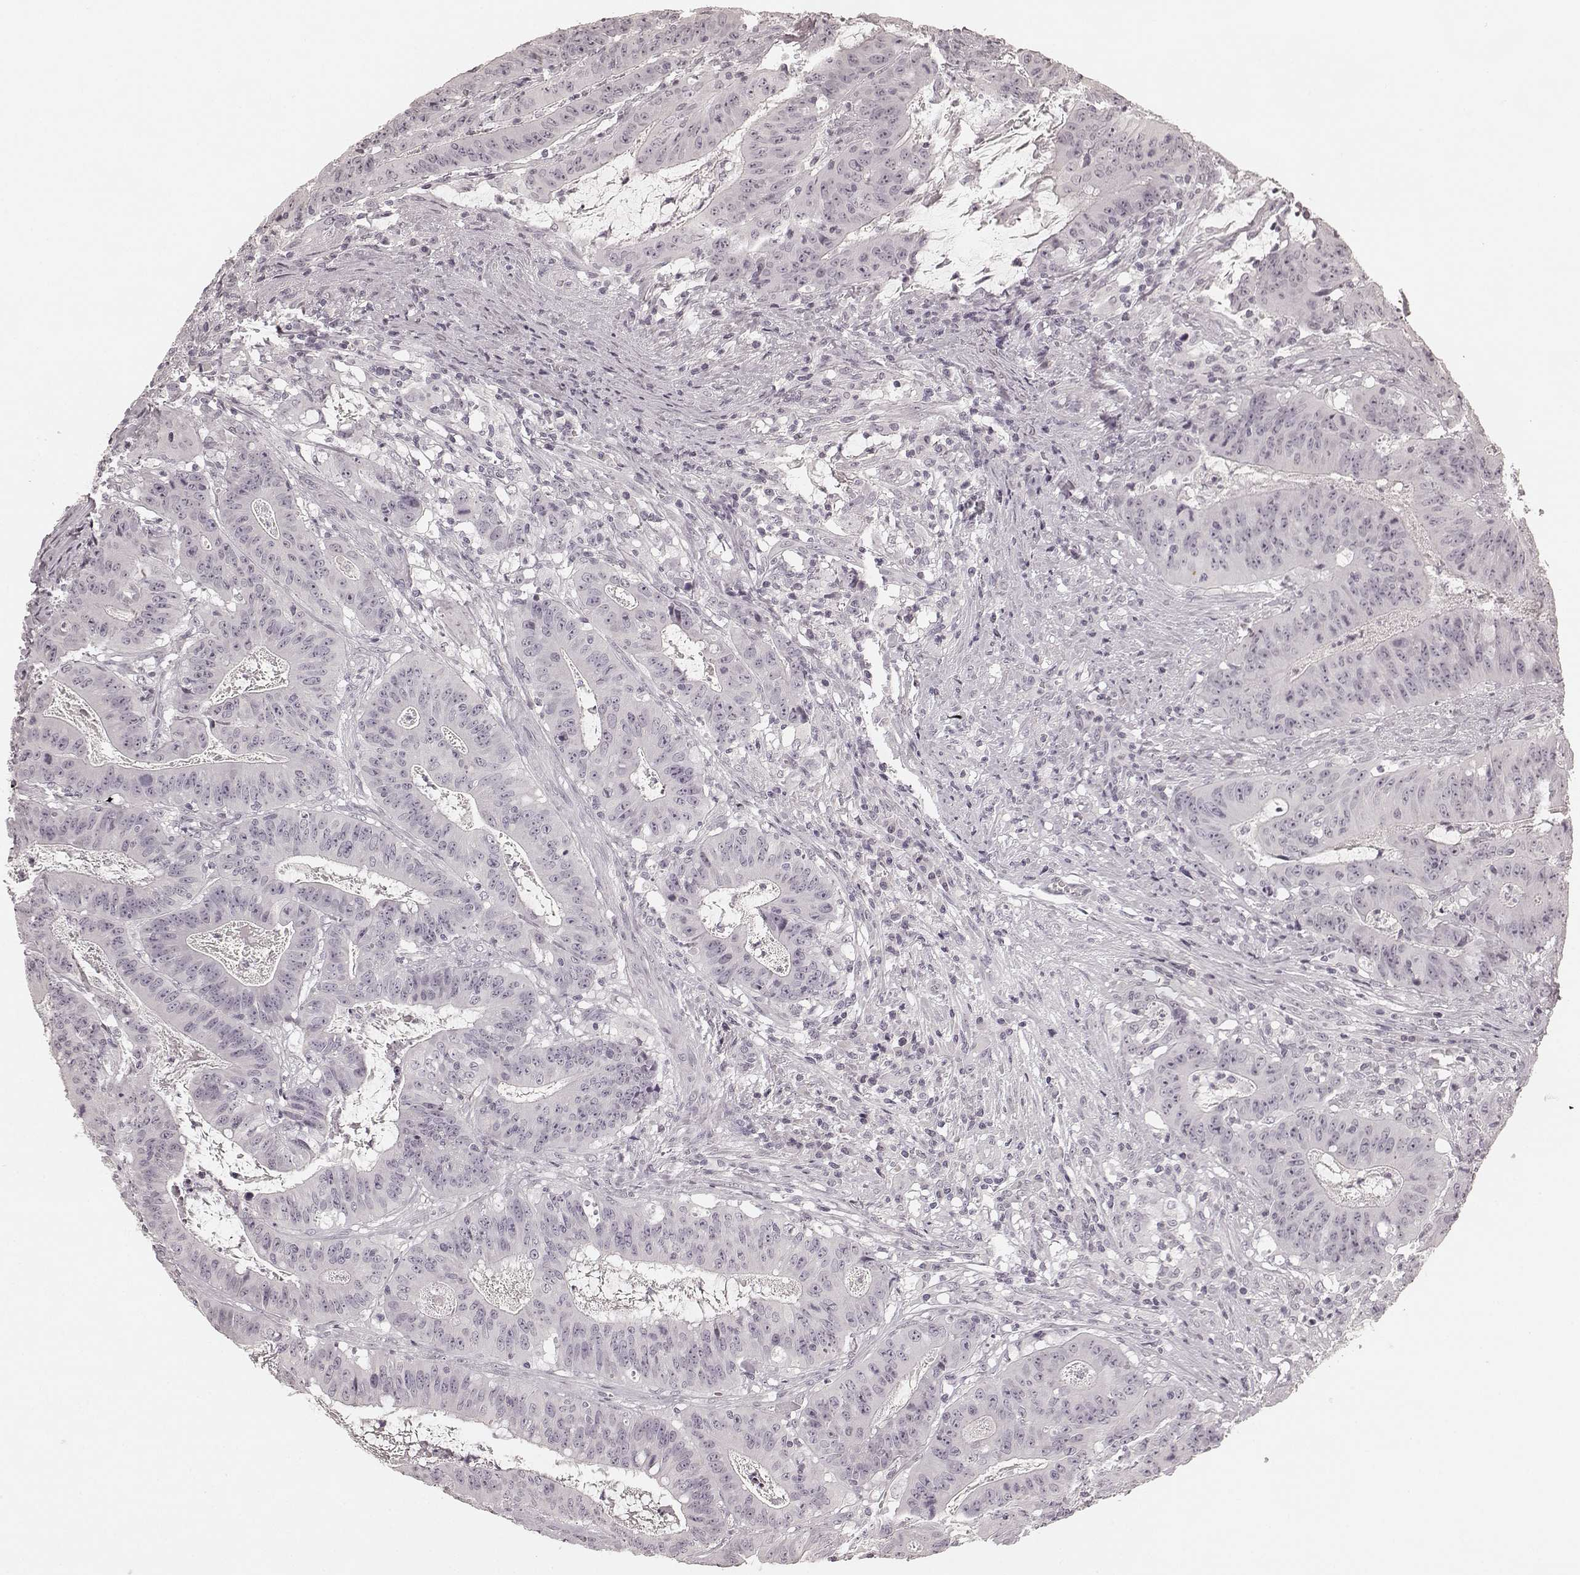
{"staining": {"intensity": "negative", "quantity": "none", "location": "none"}, "tissue": "colorectal cancer", "cell_type": "Tumor cells", "image_type": "cancer", "snomed": [{"axis": "morphology", "description": "Adenocarcinoma, NOS"}, {"axis": "topography", "description": "Colon"}], "caption": "Micrograph shows no significant protein staining in tumor cells of colorectal adenocarcinoma. (DAB immunohistochemistry (IHC) with hematoxylin counter stain).", "gene": "RIT2", "patient": {"sex": "male", "age": 33}}